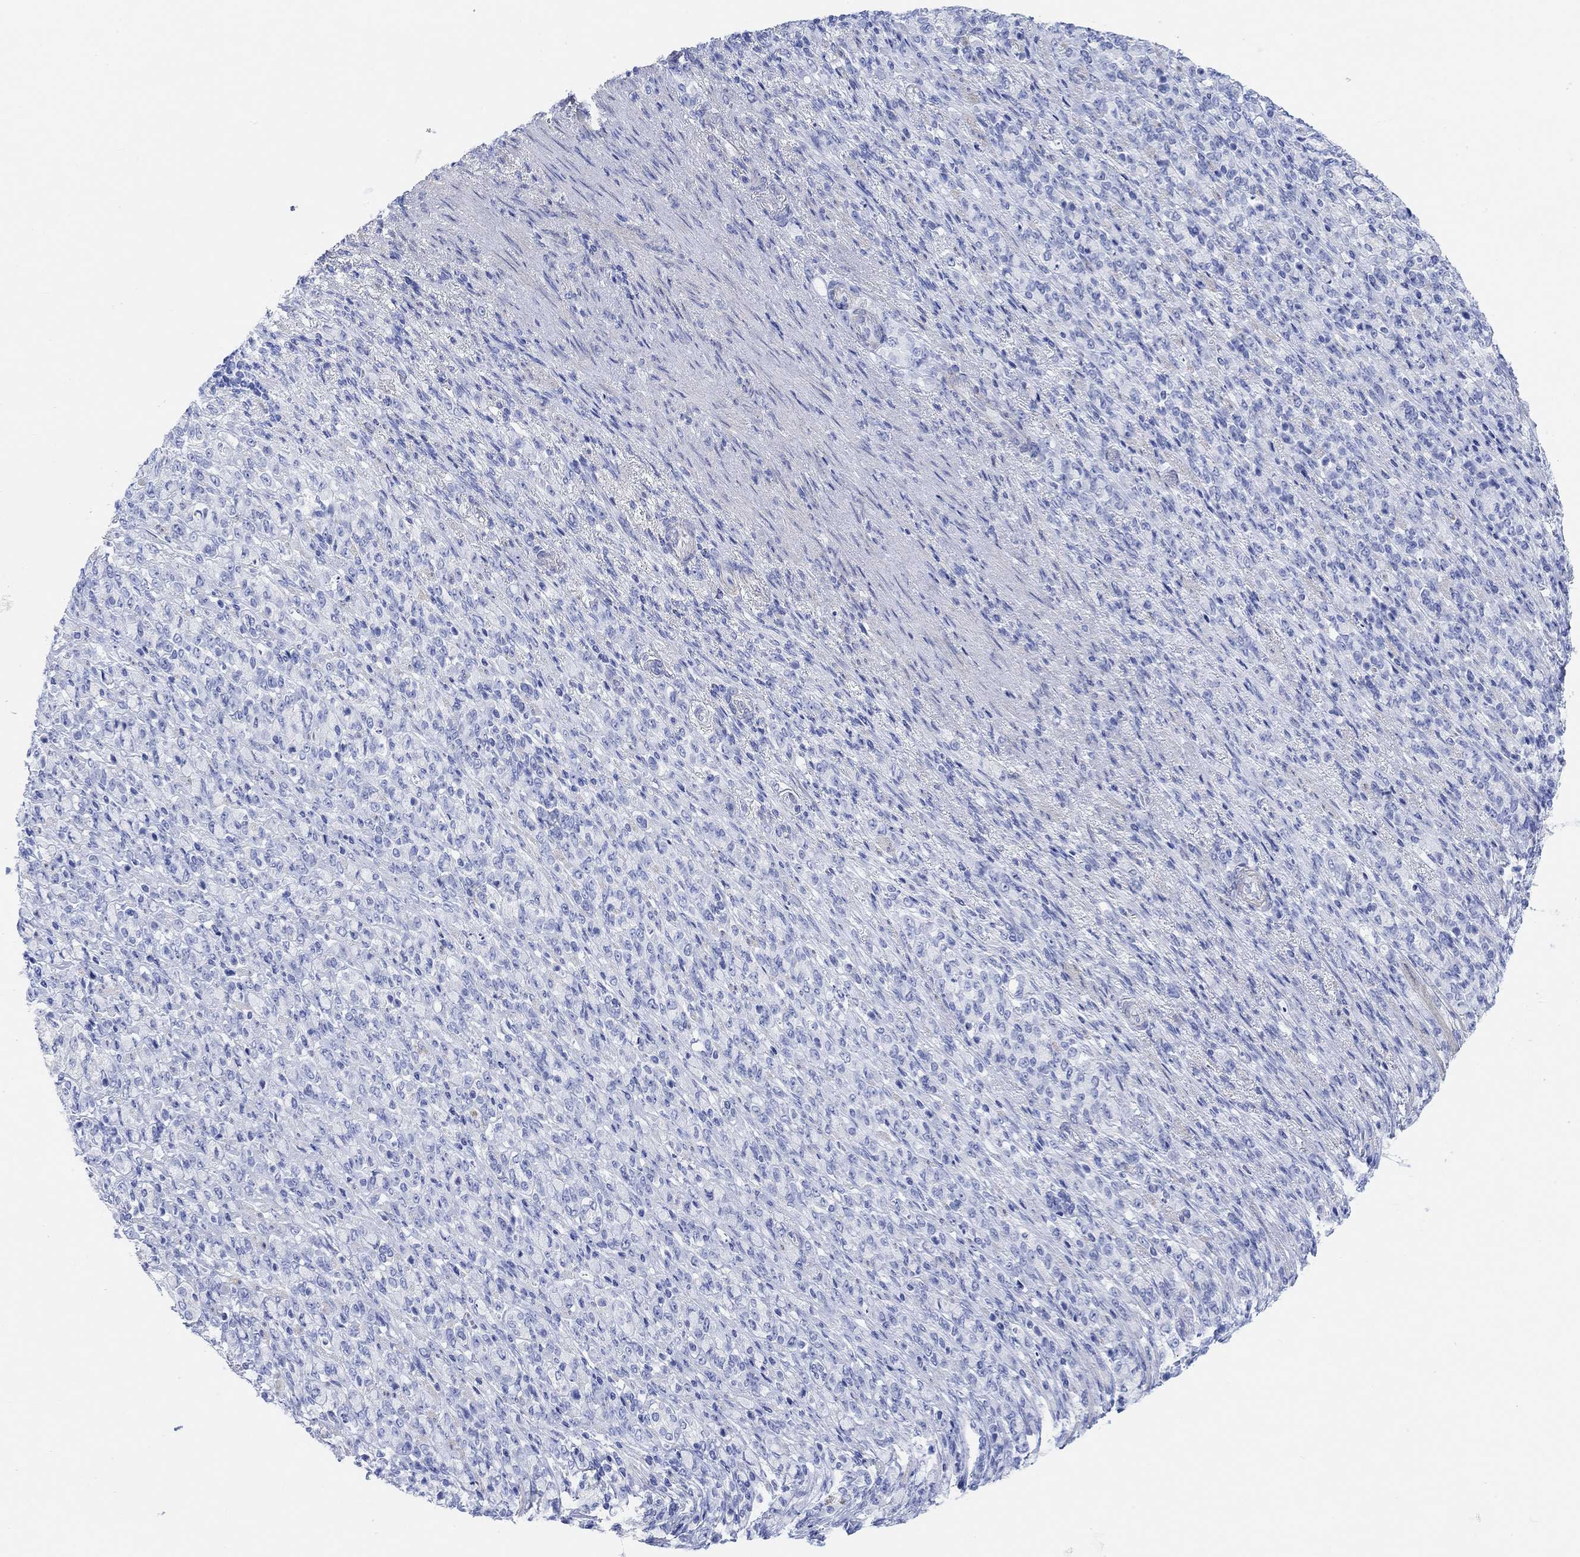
{"staining": {"intensity": "negative", "quantity": "none", "location": "none"}, "tissue": "stomach cancer", "cell_type": "Tumor cells", "image_type": "cancer", "snomed": [{"axis": "morphology", "description": "Normal tissue, NOS"}, {"axis": "morphology", "description": "Adenocarcinoma, NOS"}, {"axis": "topography", "description": "Stomach"}], "caption": "DAB (3,3'-diaminobenzidine) immunohistochemical staining of stomach cancer reveals no significant expression in tumor cells. The staining is performed using DAB brown chromogen with nuclei counter-stained in using hematoxylin.", "gene": "ANKRD33", "patient": {"sex": "female", "age": 79}}